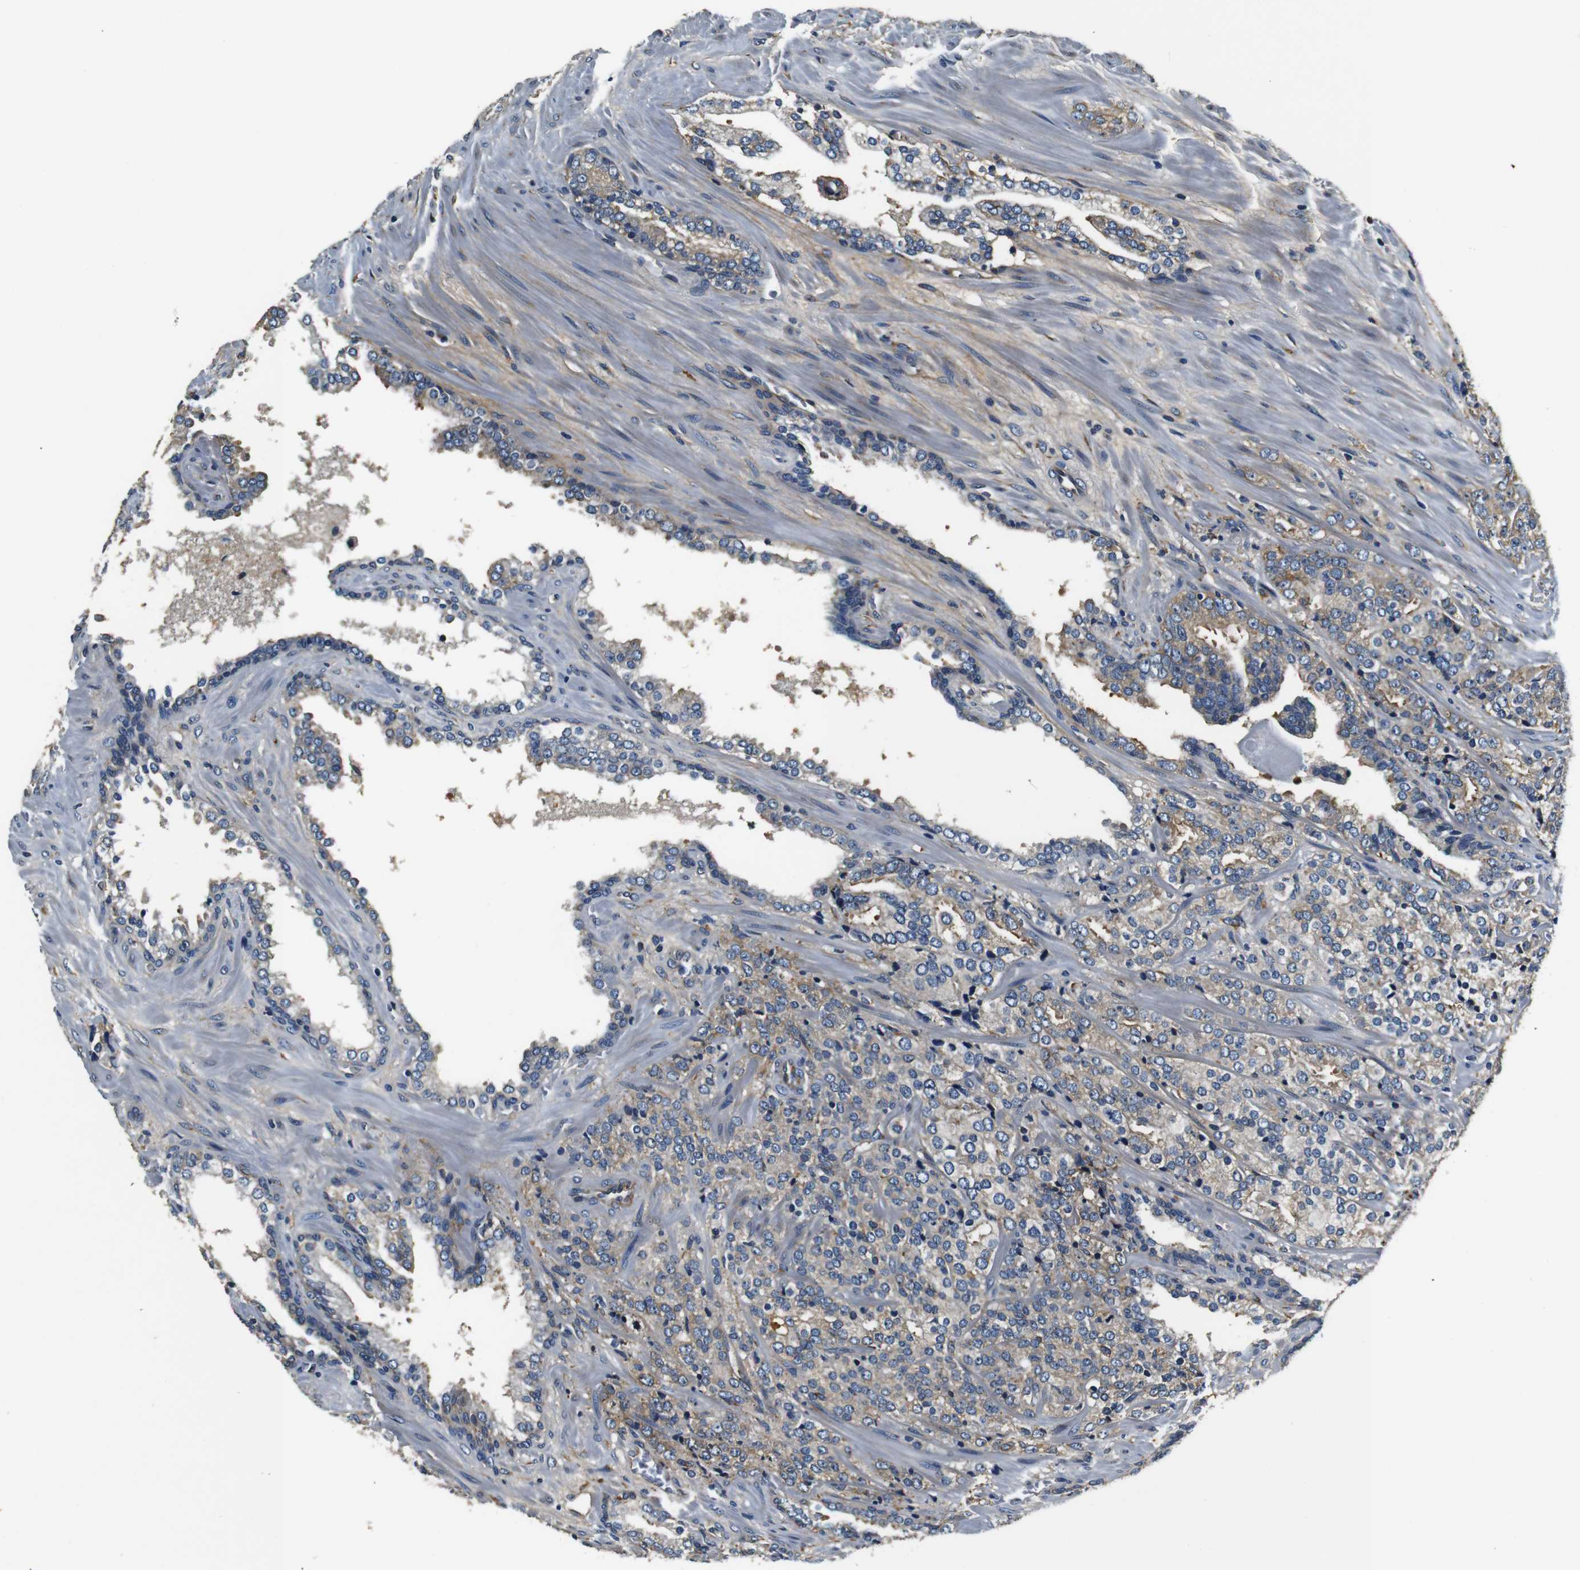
{"staining": {"intensity": "weak", "quantity": ">75%", "location": "cytoplasmic/membranous"}, "tissue": "prostate cancer", "cell_type": "Tumor cells", "image_type": "cancer", "snomed": [{"axis": "morphology", "description": "Adenocarcinoma, High grade"}, {"axis": "topography", "description": "Prostate"}], "caption": "Human prostate cancer (adenocarcinoma (high-grade)) stained for a protein (brown) exhibits weak cytoplasmic/membranous positive positivity in about >75% of tumor cells.", "gene": "COL1A1", "patient": {"sex": "male", "age": 71}}